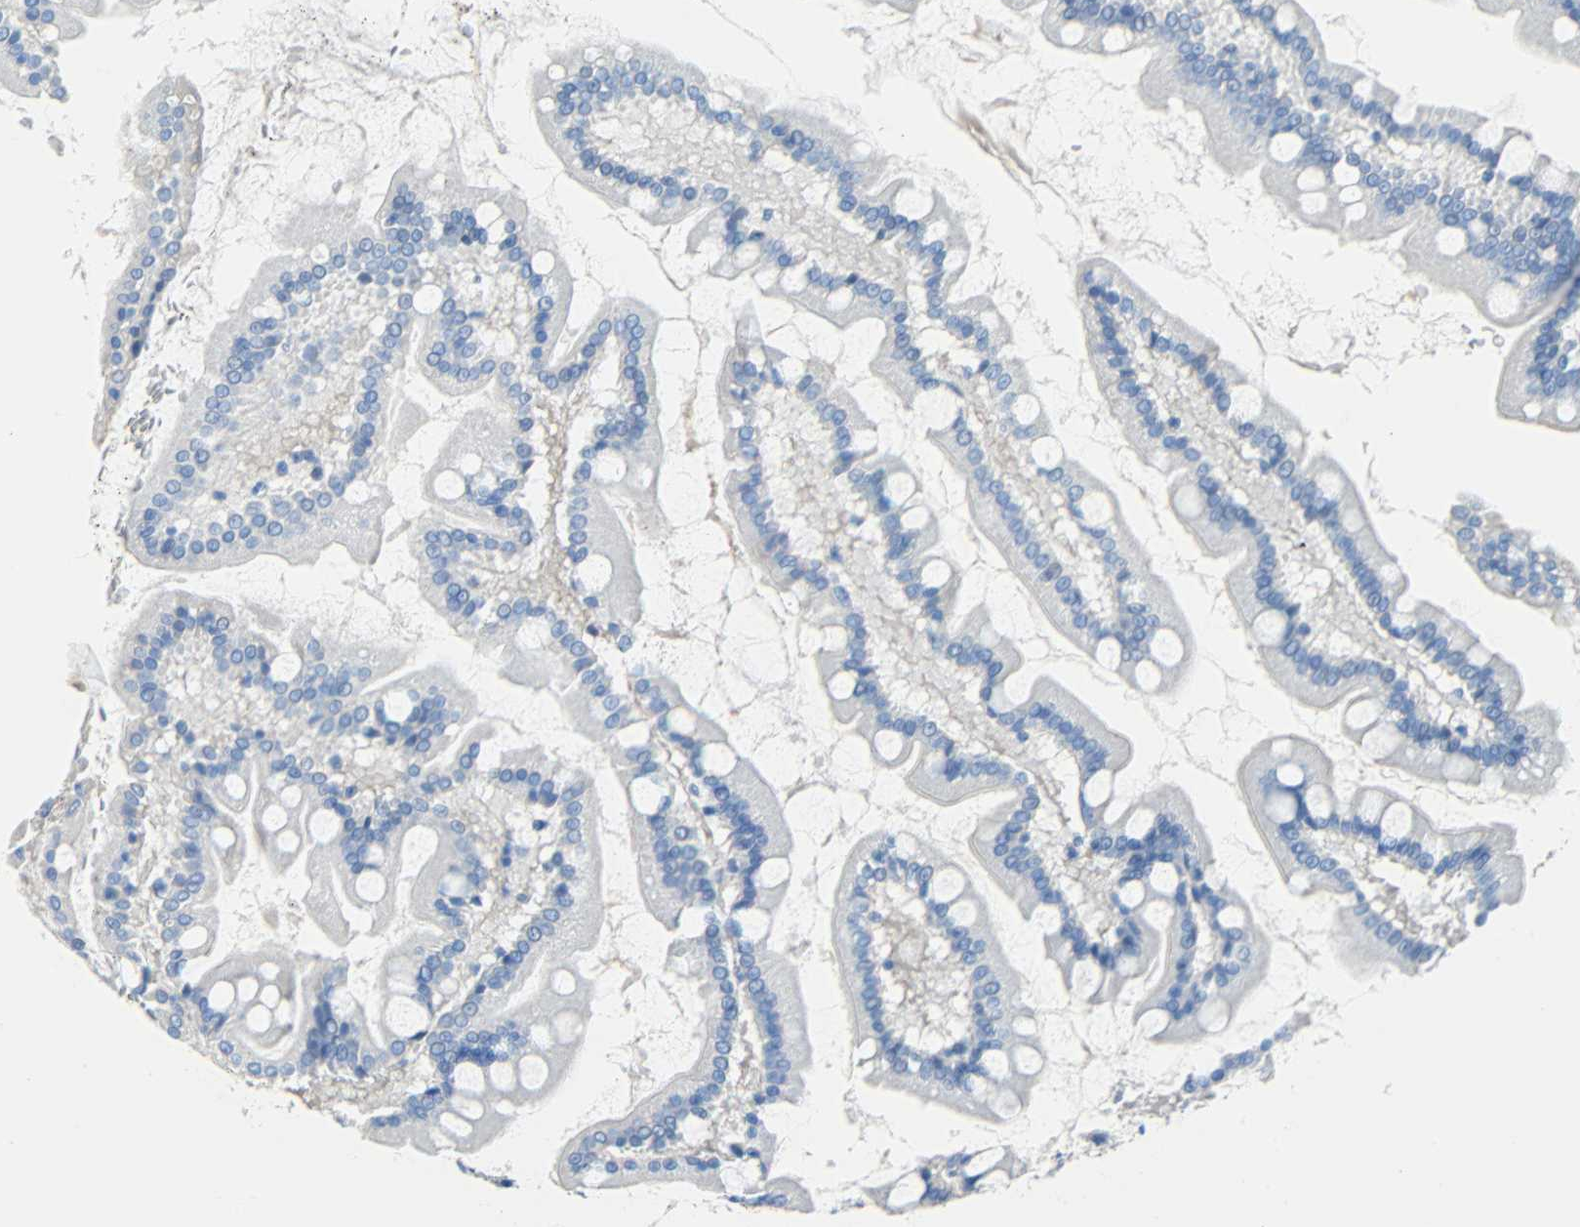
{"staining": {"intensity": "negative", "quantity": "none", "location": "none"}, "tissue": "small intestine", "cell_type": "Glandular cells", "image_type": "normal", "snomed": [{"axis": "morphology", "description": "Normal tissue, NOS"}, {"axis": "topography", "description": "Small intestine"}], "caption": "High magnification brightfield microscopy of unremarkable small intestine stained with DAB (3,3'-diaminobenzidine) (brown) and counterstained with hematoxylin (blue): glandular cells show no significant positivity. (DAB immunohistochemistry (IHC) with hematoxylin counter stain).", "gene": "PDPN", "patient": {"sex": "male", "age": 41}}